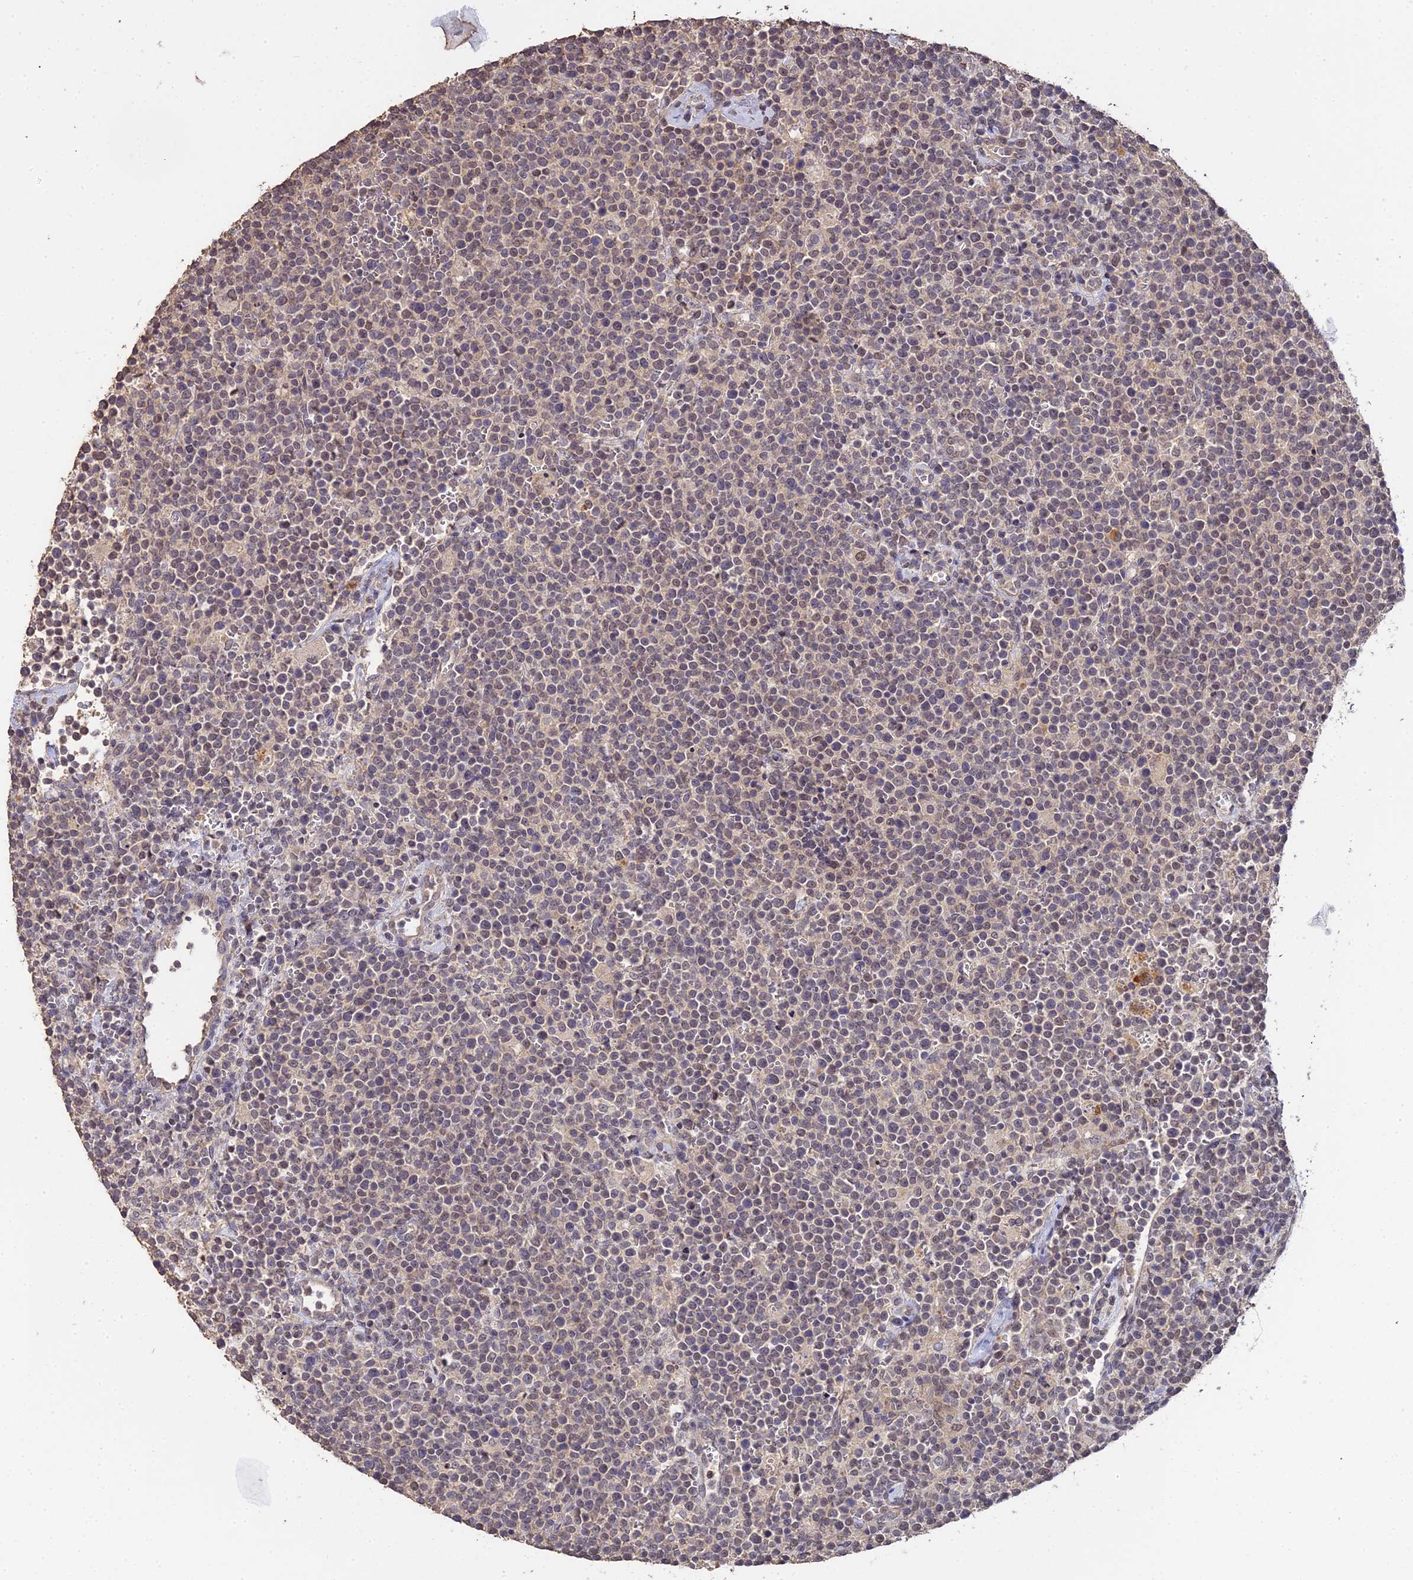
{"staining": {"intensity": "weak", "quantity": ">75%", "location": "nuclear"}, "tissue": "lymphoma", "cell_type": "Tumor cells", "image_type": "cancer", "snomed": [{"axis": "morphology", "description": "Malignant lymphoma, non-Hodgkin's type, High grade"}, {"axis": "topography", "description": "Lymph node"}], "caption": "IHC of human malignant lymphoma, non-Hodgkin's type (high-grade) reveals low levels of weak nuclear staining in approximately >75% of tumor cells.", "gene": "LSM5", "patient": {"sex": "male", "age": 61}}